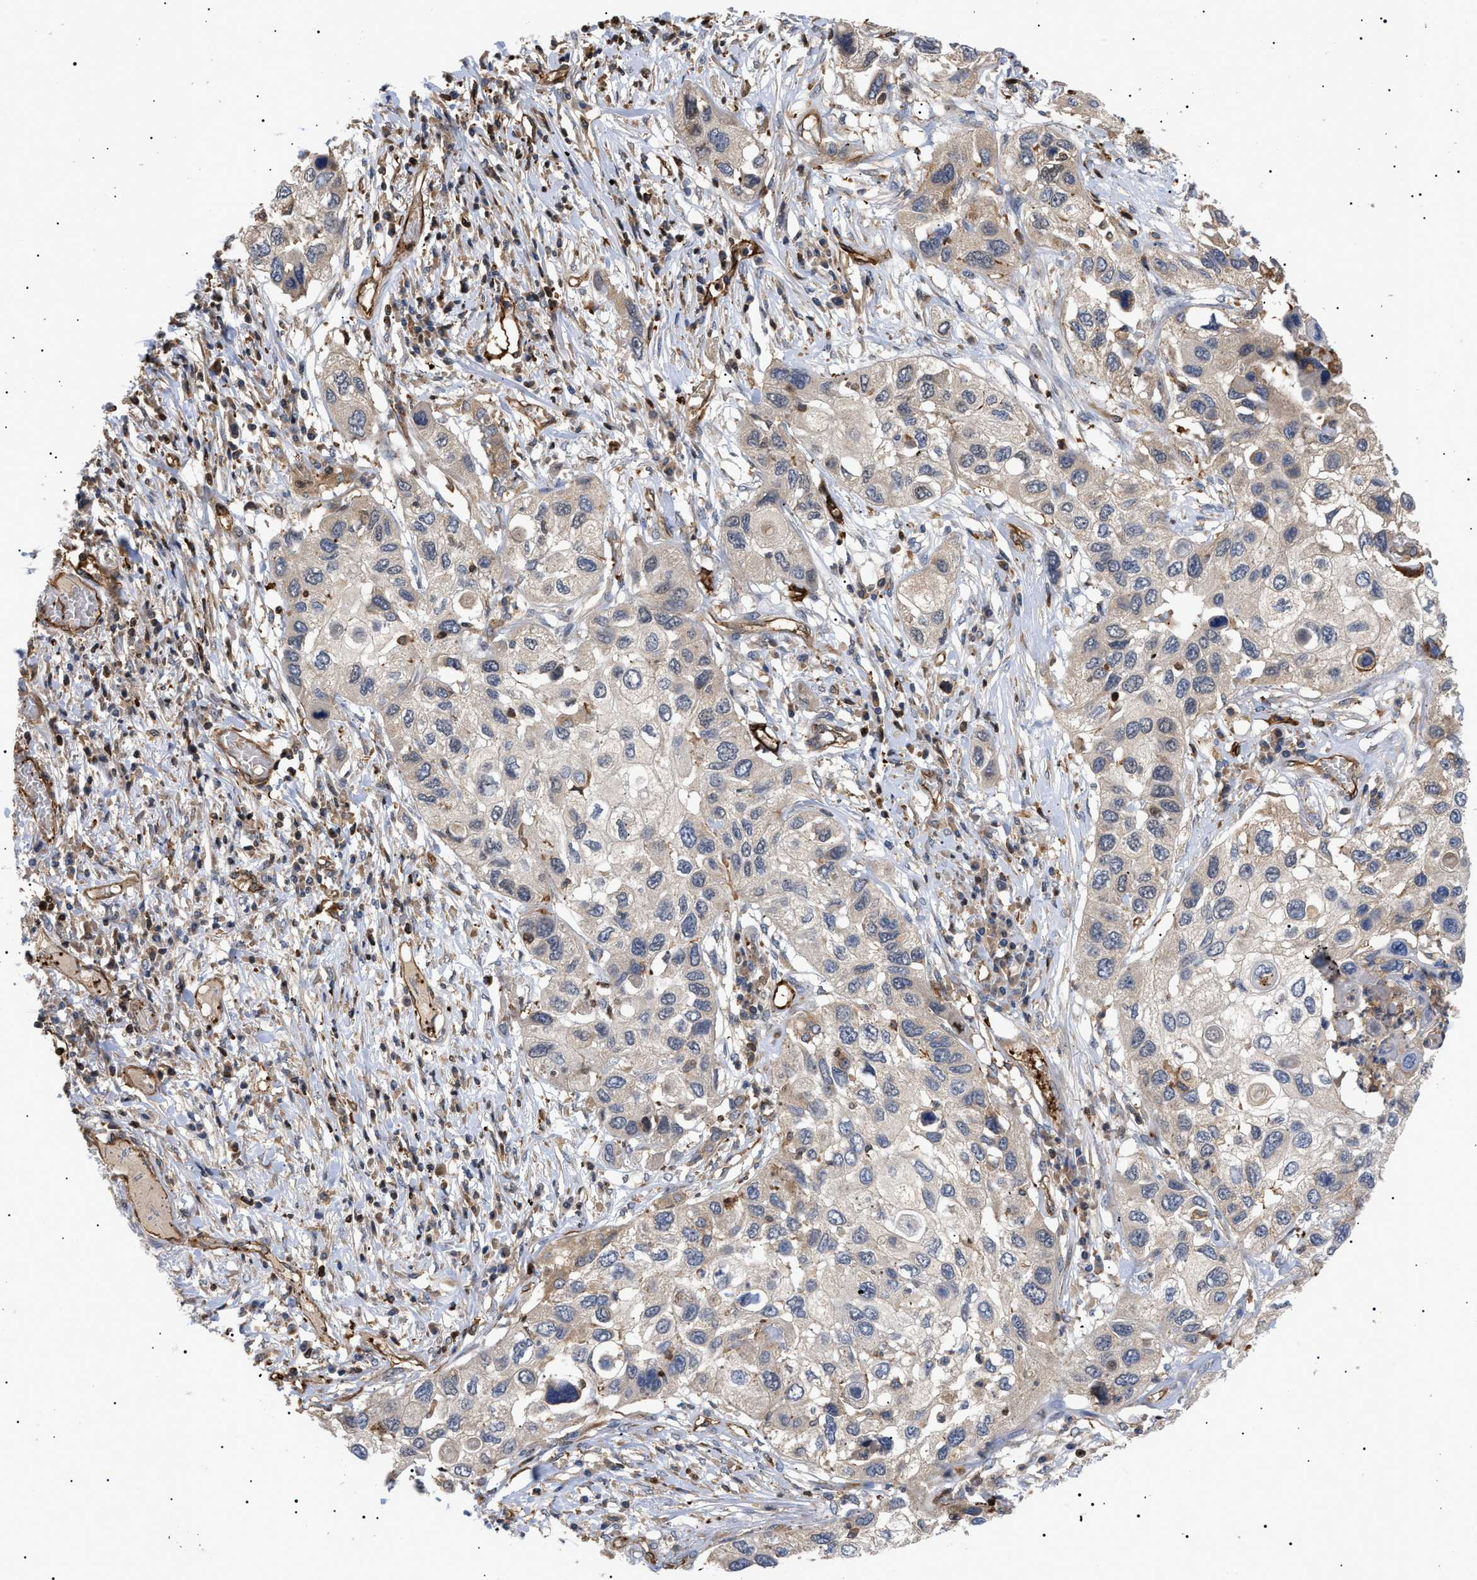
{"staining": {"intensity": "weak", "quantity": "<25%", "location": "cytoplasmic/membranous"}, "tissue": "lung cancer", "cell_type": "Tumor cells", "image_type": "cancer", "snomed": [{"axis": "morphology", "description": "Squamous cell carcinoma, NOS"}, {"axis": "topography", "description": "Lung"}], "caption": "Tumor cells are negative for protein expression in human lung cancer.", "gene": "TMTC4", "patient": {"sex": "male", "age": 71}}